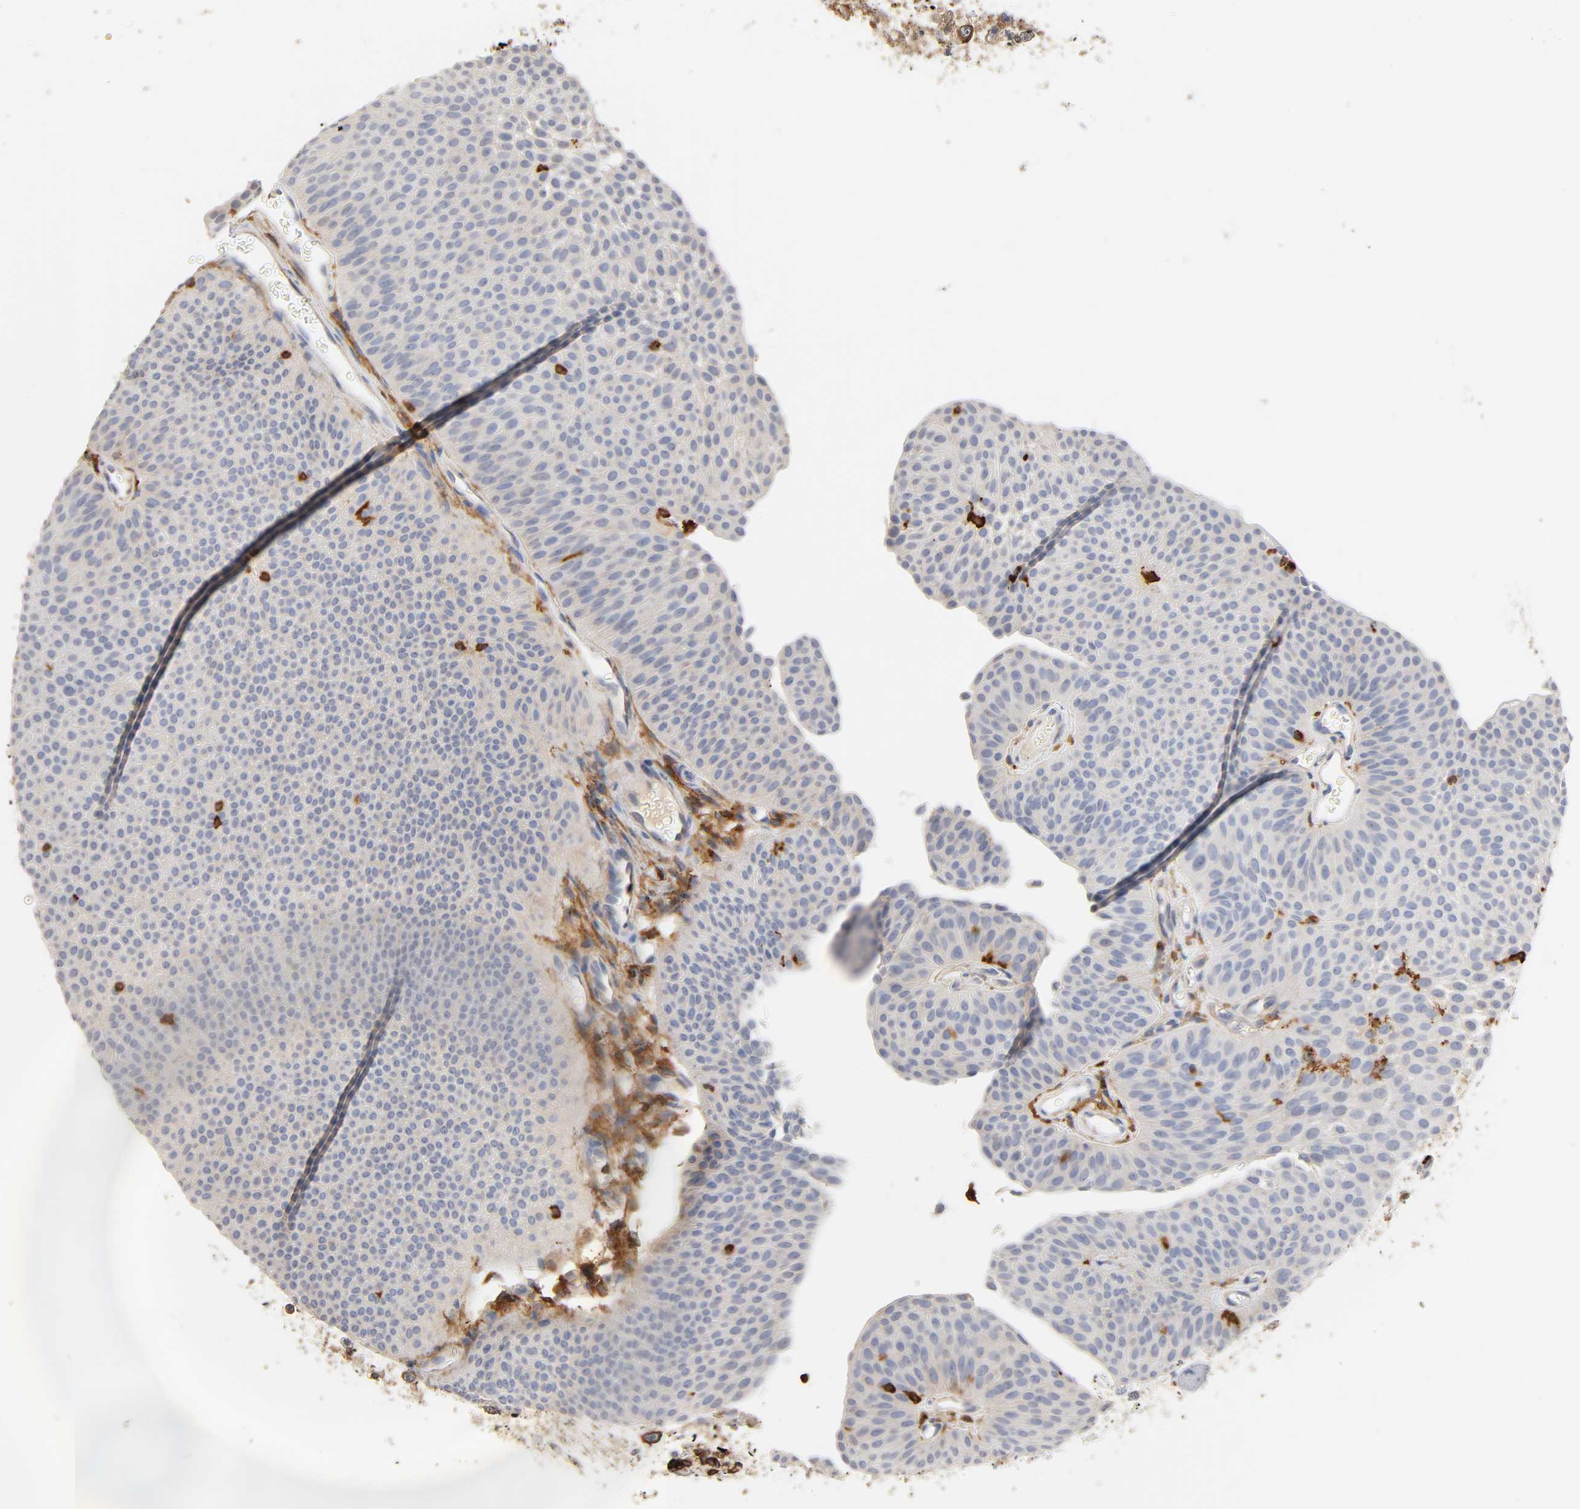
{"staining": {"intensity": "weak", "quantity": "25%-75%", "location": "cytoplasmic/membranous"}, "tissue": "urothelial cancer", "cell_type": "Tumor cells", "image_type": "cancer", "snomed": [{"axis": "morphology", "description": "Urothelial carcinoma, Low grade"}, {"axis": "topography", "description": "Urinary bladder"}], "caption": "A low amount of weak cytoplasmic/membranous staining is appreciated in about 25%-75% of tumor cells in urothelial cancer tissue. The protein is shown in brown color, while the nuclei are stained blue.", "gene": "BIN1", "patient": {"sex": "female", "age": 60}}